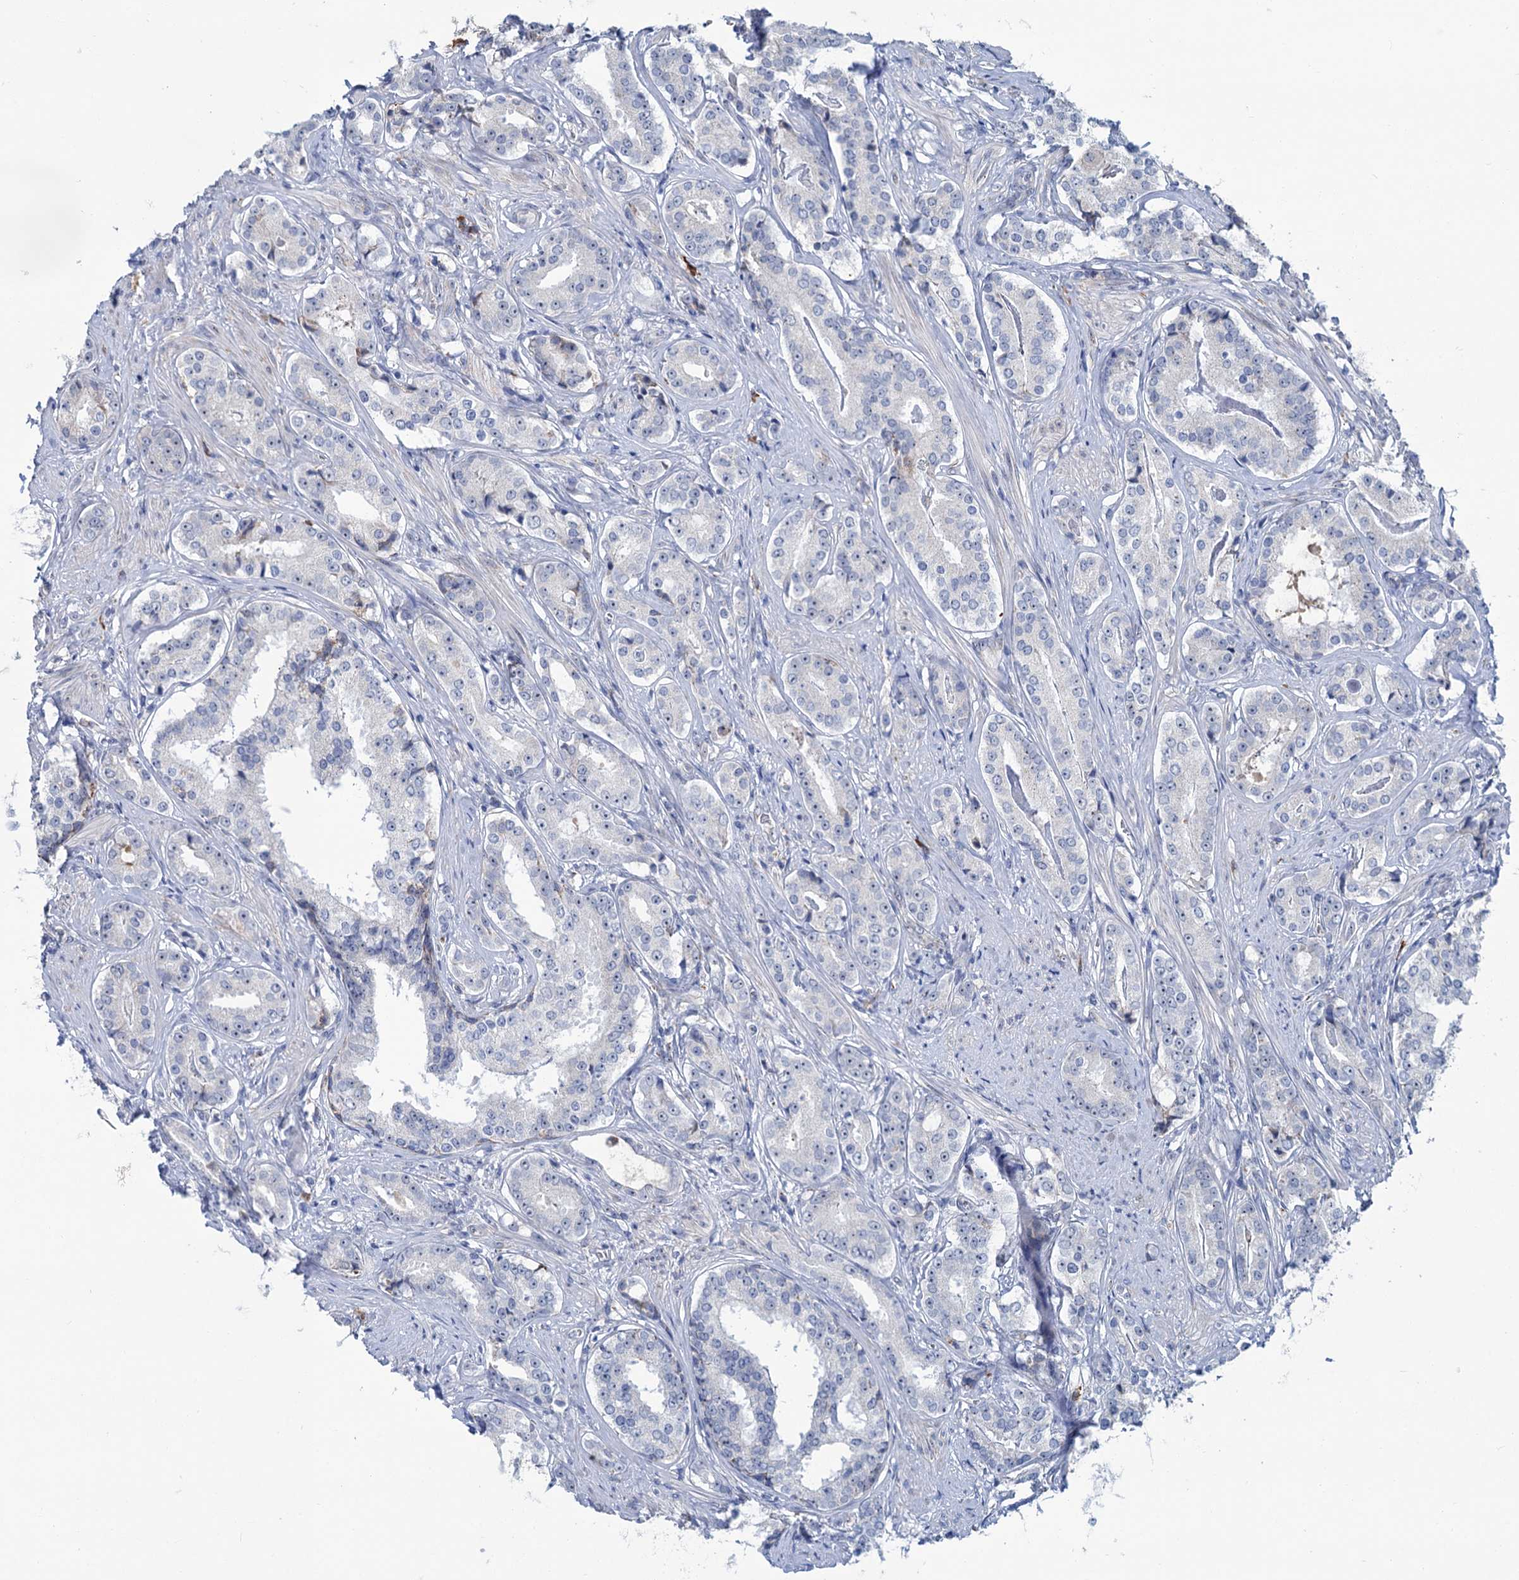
{"staining": {"intensity": "negative", "quantity": "none", "location": "none"}, "tissue": "prostate cancer", "cell_type": "Tumor cells", "image_type": "cancer", "snomed": [{"axis": "morphology", "description": "Adenocarcinoma, High grade"}, {"axis": "topography", "description": "Prostate"}], "caption": "The histopathology image displays no staining of tumor cells in prostate cancer.", "gene": "LPIN1", "patient": {"sex": "male", "age": 58}}